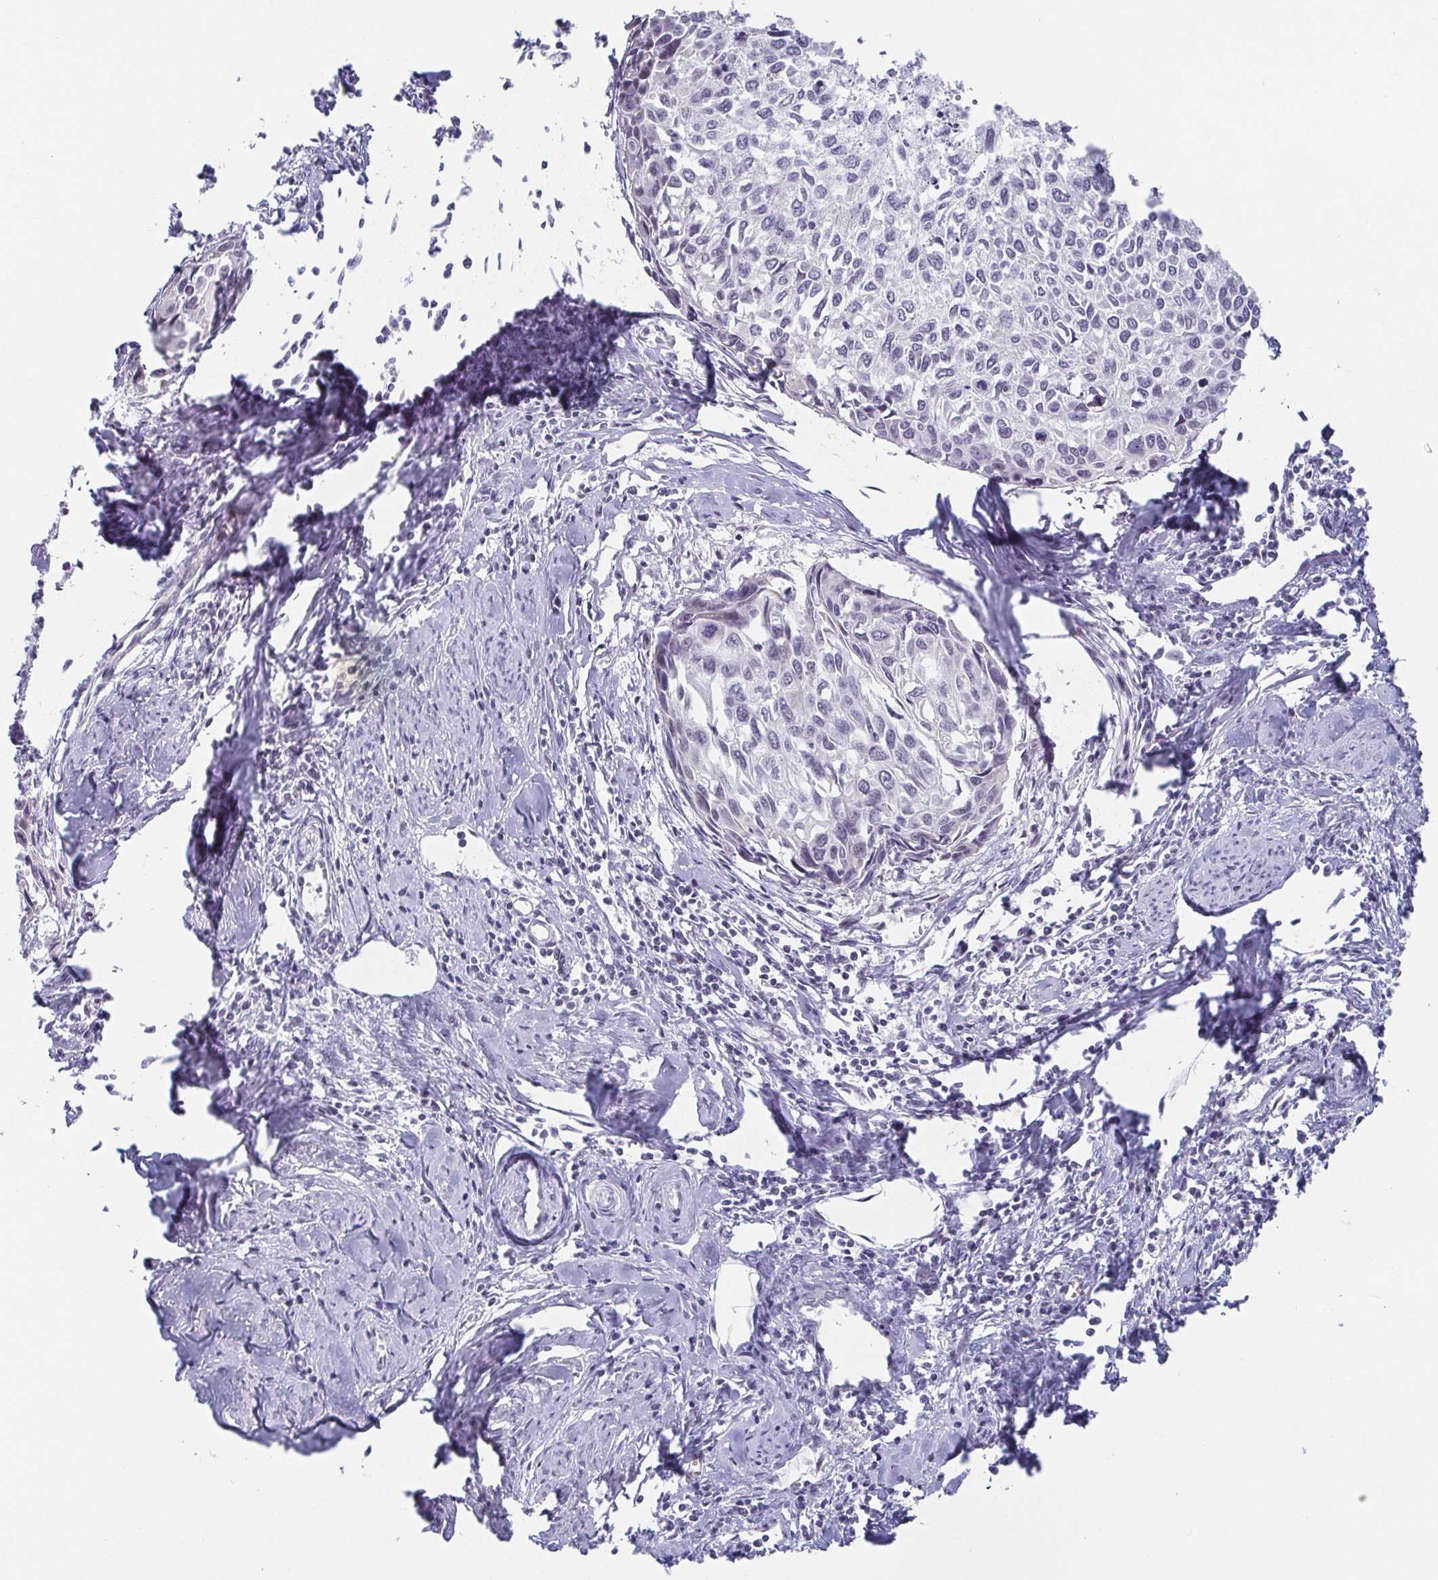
{"staining": {"intensity": "negative", "quantity": "none", "location": "none"}, "tissue": "cervical cancer", "cell_type": "Tumor cells", "image_type": "cancer", "snomed": [{"axis": "morphology", "description": "Squamous cell carcinoma, NOS"}, {"axis": "topography", "description": "Cervix"}], "caption": "IHC image of neoplastic tissue: cervical cancer (squamous cell carcinoma) stained with DAB shows no significant protein expression in tumor cells. Nuclei are stained in blue.", "gene": "EXOSC7", "patient": {"sex": "female", "age": 50}}